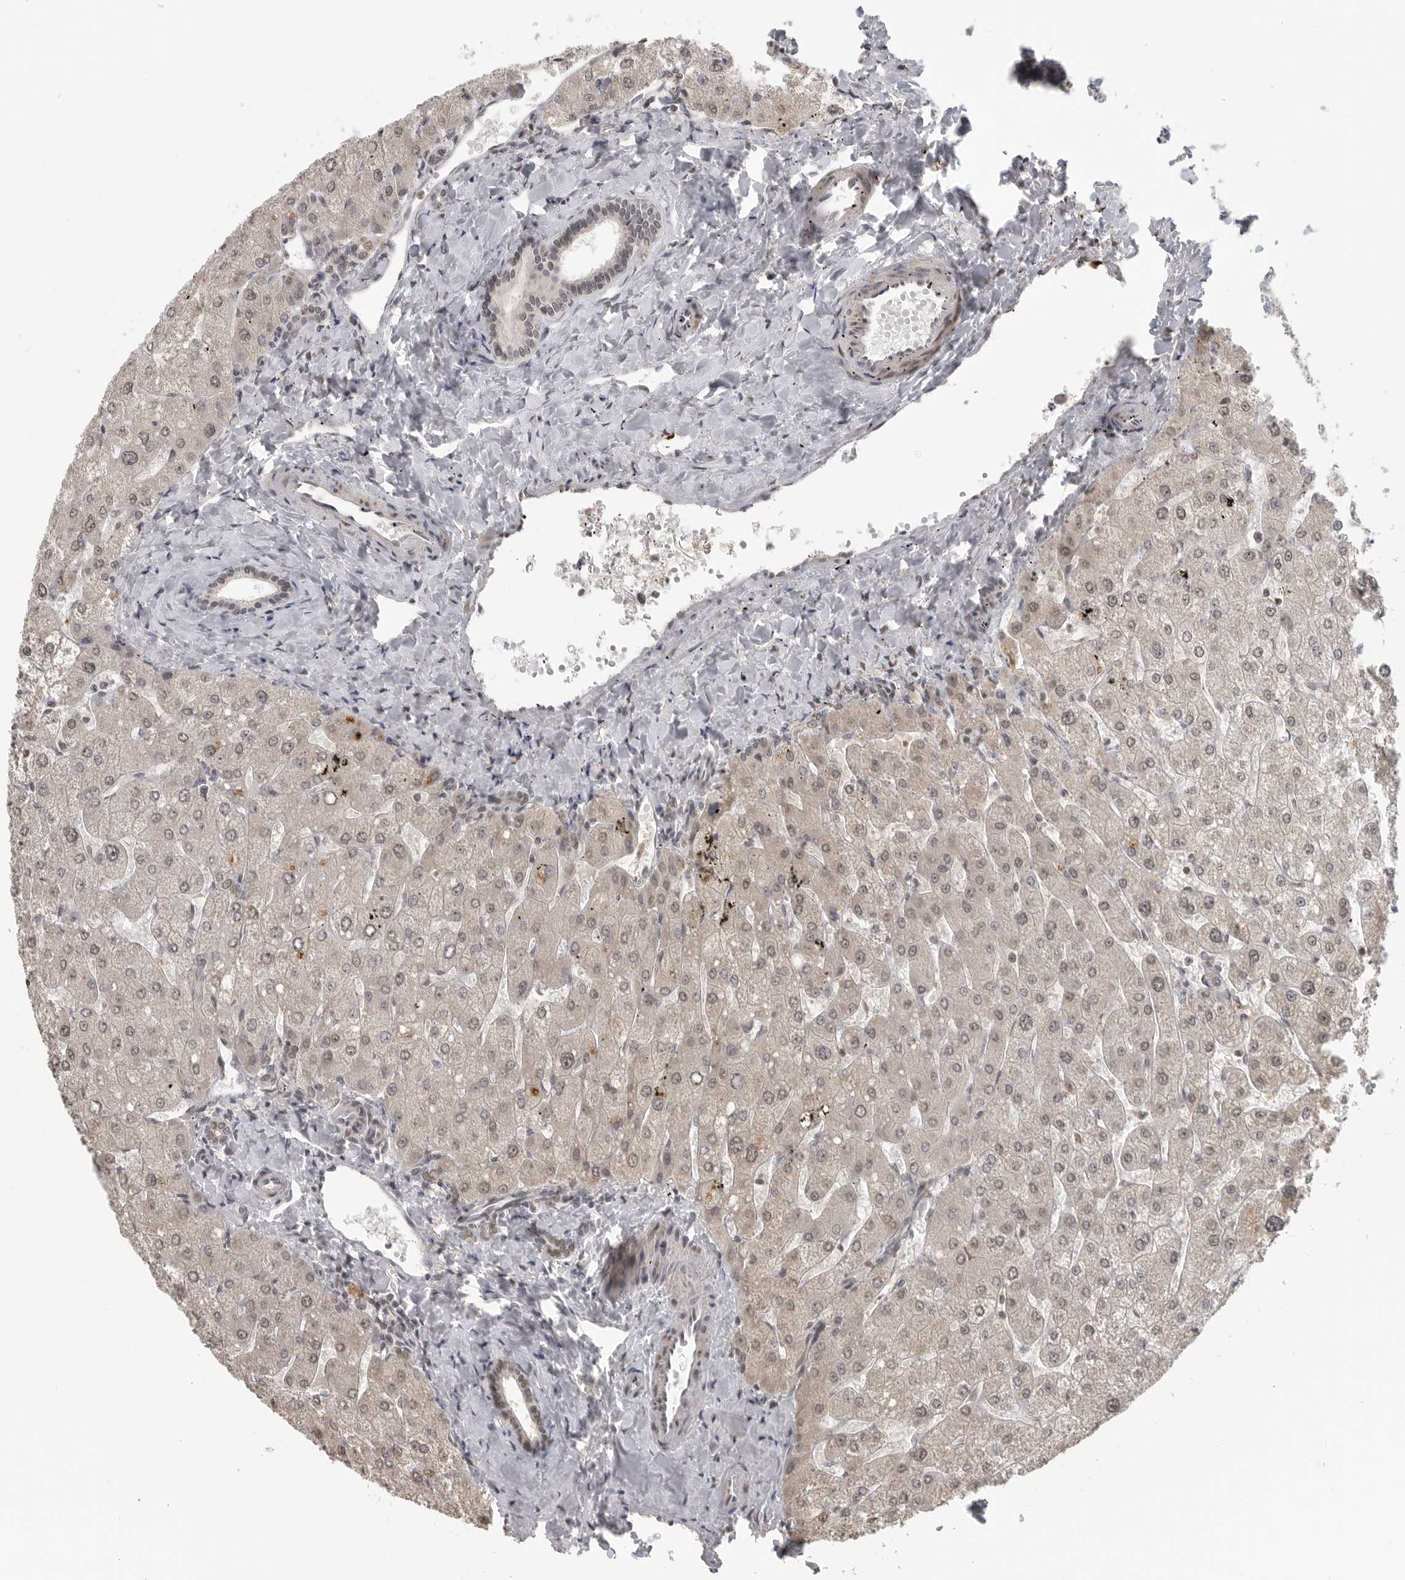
{"staining": {"intensity": "weak", "quantity": ">75%", "location": "nuclear"}, "tissue": "liver", "cell_type": "Cholangiocytes", "image_type": "normal", "snomed": [{"axis": "morphology", "description": "Normal tissue, NOS"}, {"axis": "topography", "description": "Liver"}], "caption": "A high-resolution image shows immunohistochemistry (IHC) staining of benign liver, which shows weak nuclear positivity in about >75% of cholangiocytes. (Brightfield microscopy of DAB IHC at high magnification).", "gene": "CLOCK", "patient": {"sex": "male", "age": 55}}